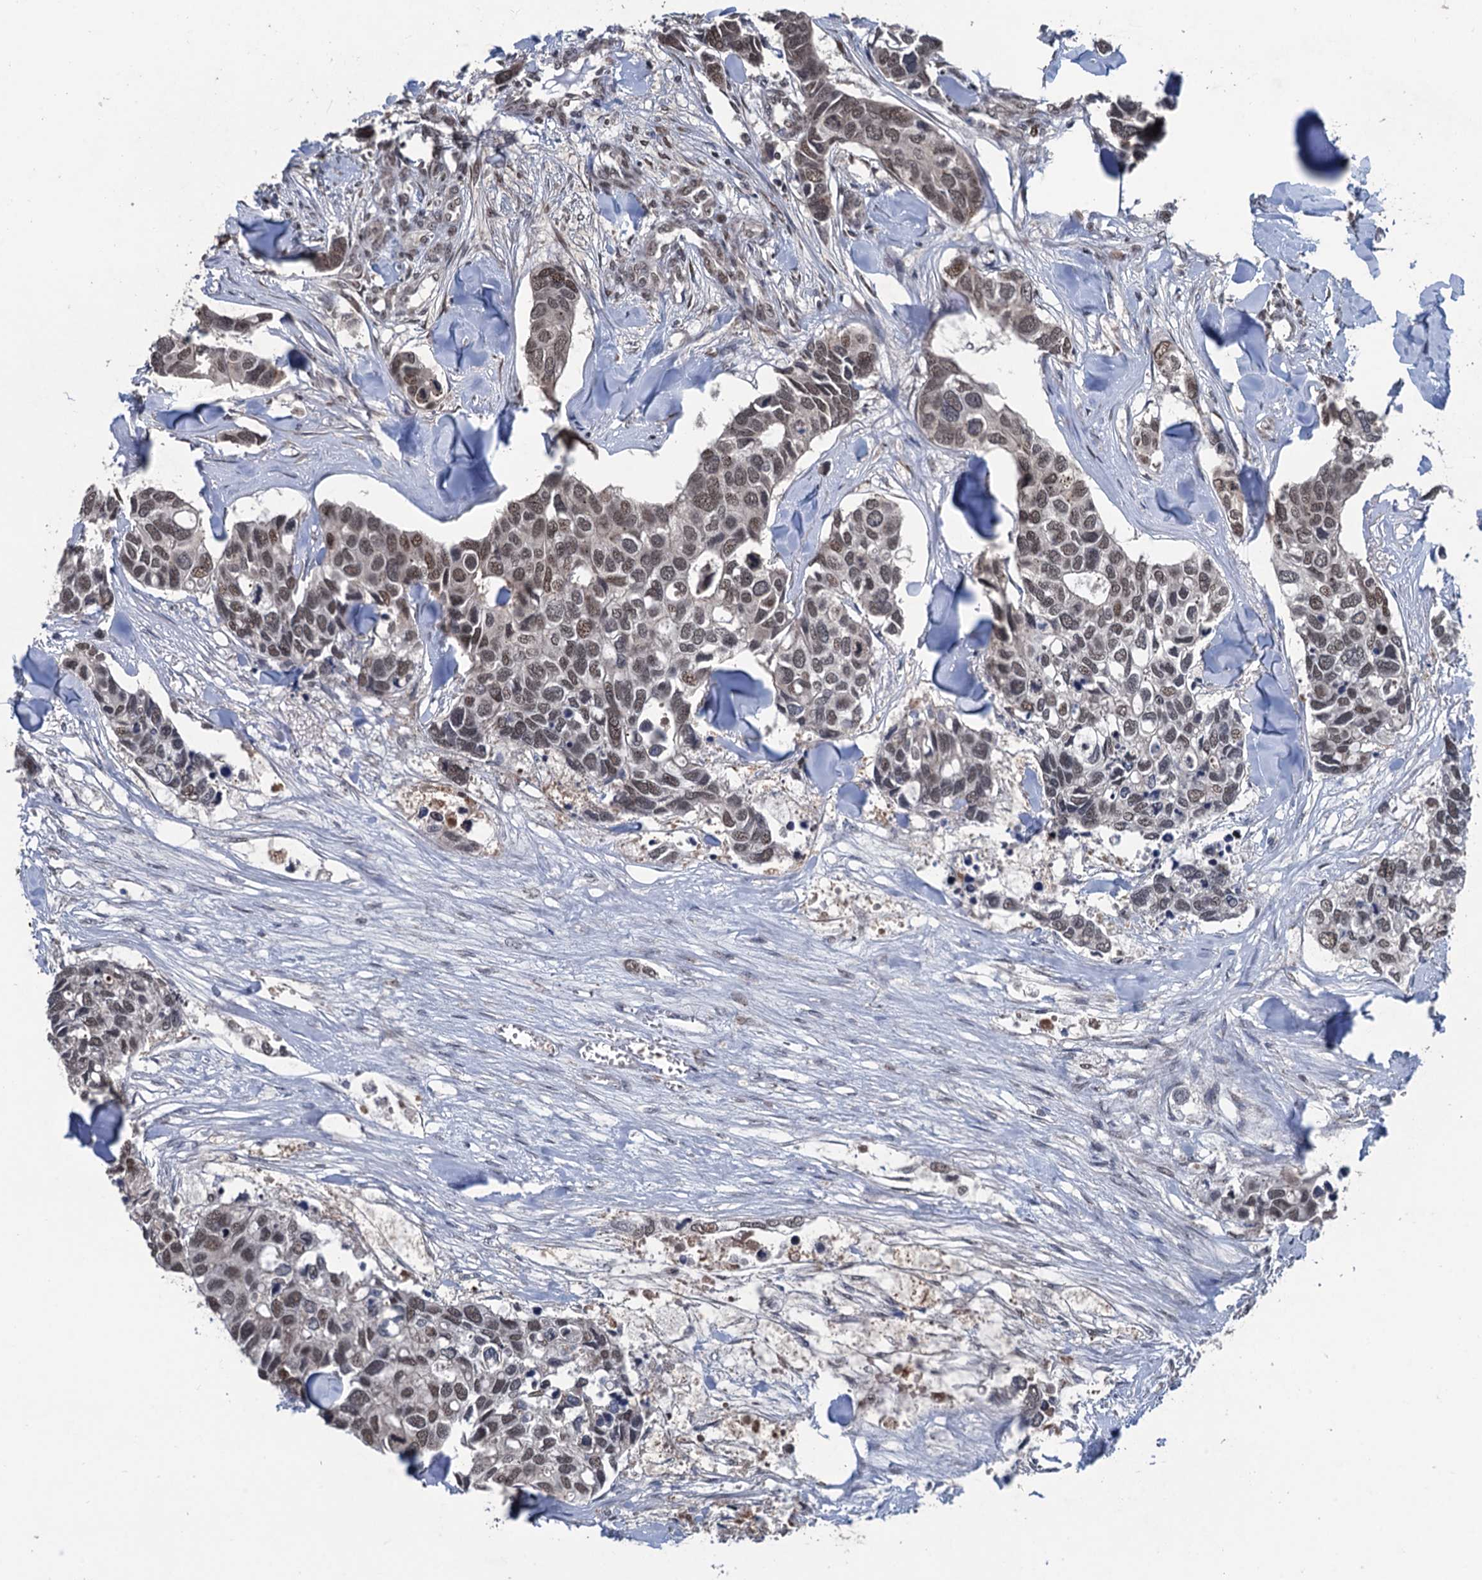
{"staining": {"intensity": "weak", "quantity": "<25%", "location": "nuclear"}, "tissue": "breast cancer", "cell_type": "Tumor cells", "image_type": "cancer", "snomed": [{"axis": "morphology", "description": "Duct carcinoma"}, {"axis": "topography", "description": "Breast"}], "caption": "Tumor cells show no significant protein positivity in breast cancer.", "gene": "RASSF4", "patient": {"sex": "female", "age": 83}}